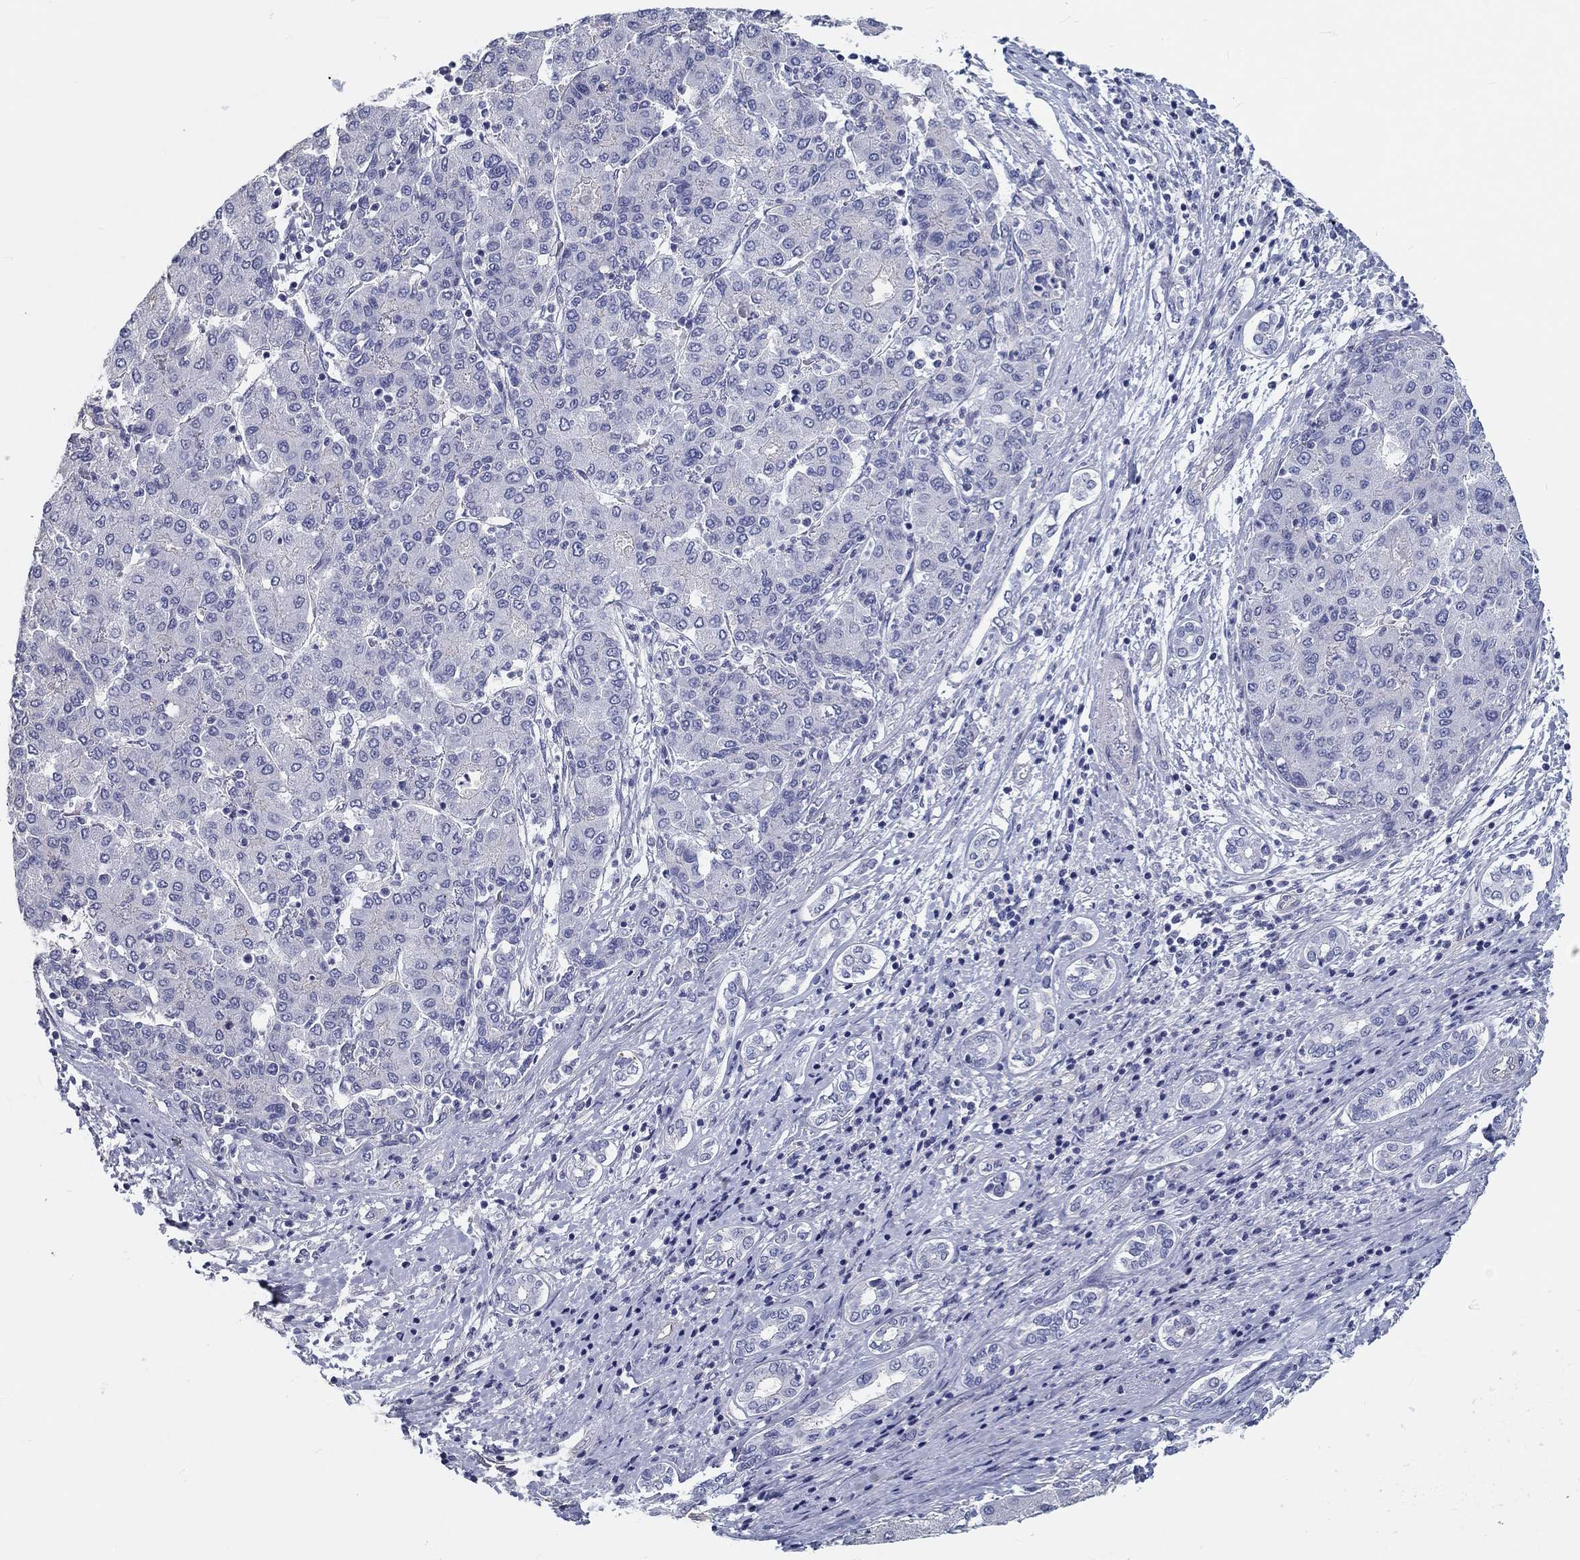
{"staining": {"intensity": "negative", "quantity": "none", "location": "none"}, "tissue": "liver cancer", "cell_type": "Tumor cells", "image_type": "cancer", "snomed": [{"axis": "morphology", "description": "Carcinoma, Hepatocellular, NOS"}, {"axis": "topography", "description": "Liver"}], "caption": "Protein analysis of liver cancer demonstrates no significant staining in tumor cells.", "gene": "CRYGD", "patient": {"sex": "male", "age": 65}}